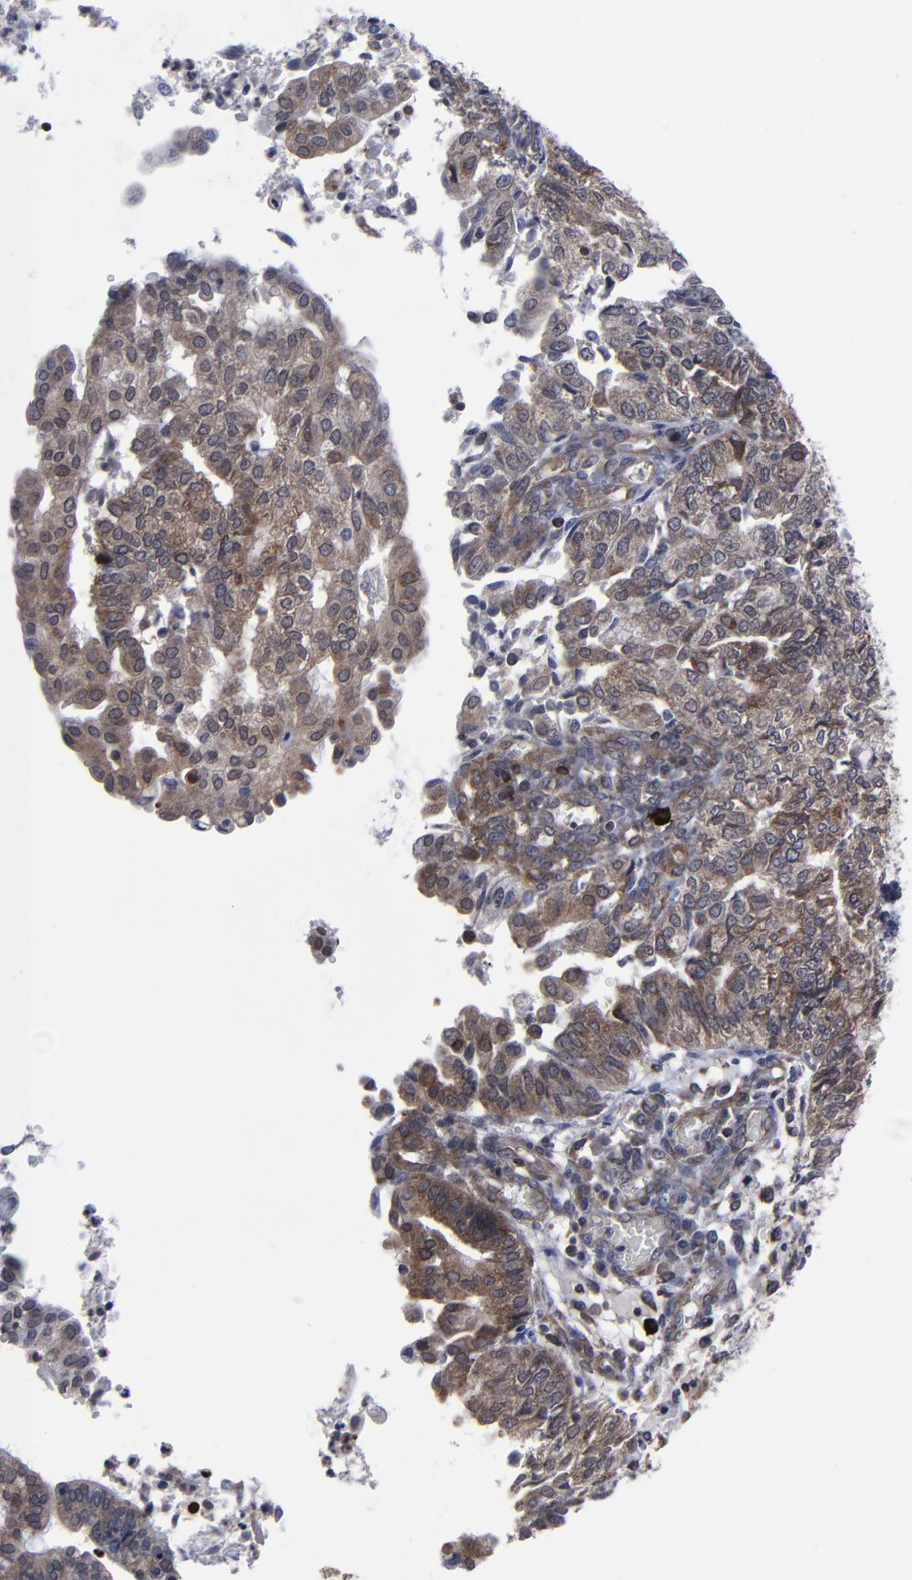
{"staining": {"intensity": "weak", "quantity": ">75%", "location": "cytoplasmic/membranous,nuclear"}, "tissue": "endometrial cancer", "cell_type": "Tumor cells", "image_type": "cancer", "snomed": [{"axis": "morphology", "description": "Adenocarcinoma, NOS"}, {"axis": "topography", "description": "Endometrium"}], "caption": "A high-resolution histopathology image shows immunohistochemistry (IHC) staining of endometrial cancer (adenocarcinoma), which demonstrates weak cytoplasmic/membranous and nuclear expression in approximately >75% of tumor cells.", "gene": "KIAA2026", "patient": {"sex": "female", "age": 59}}